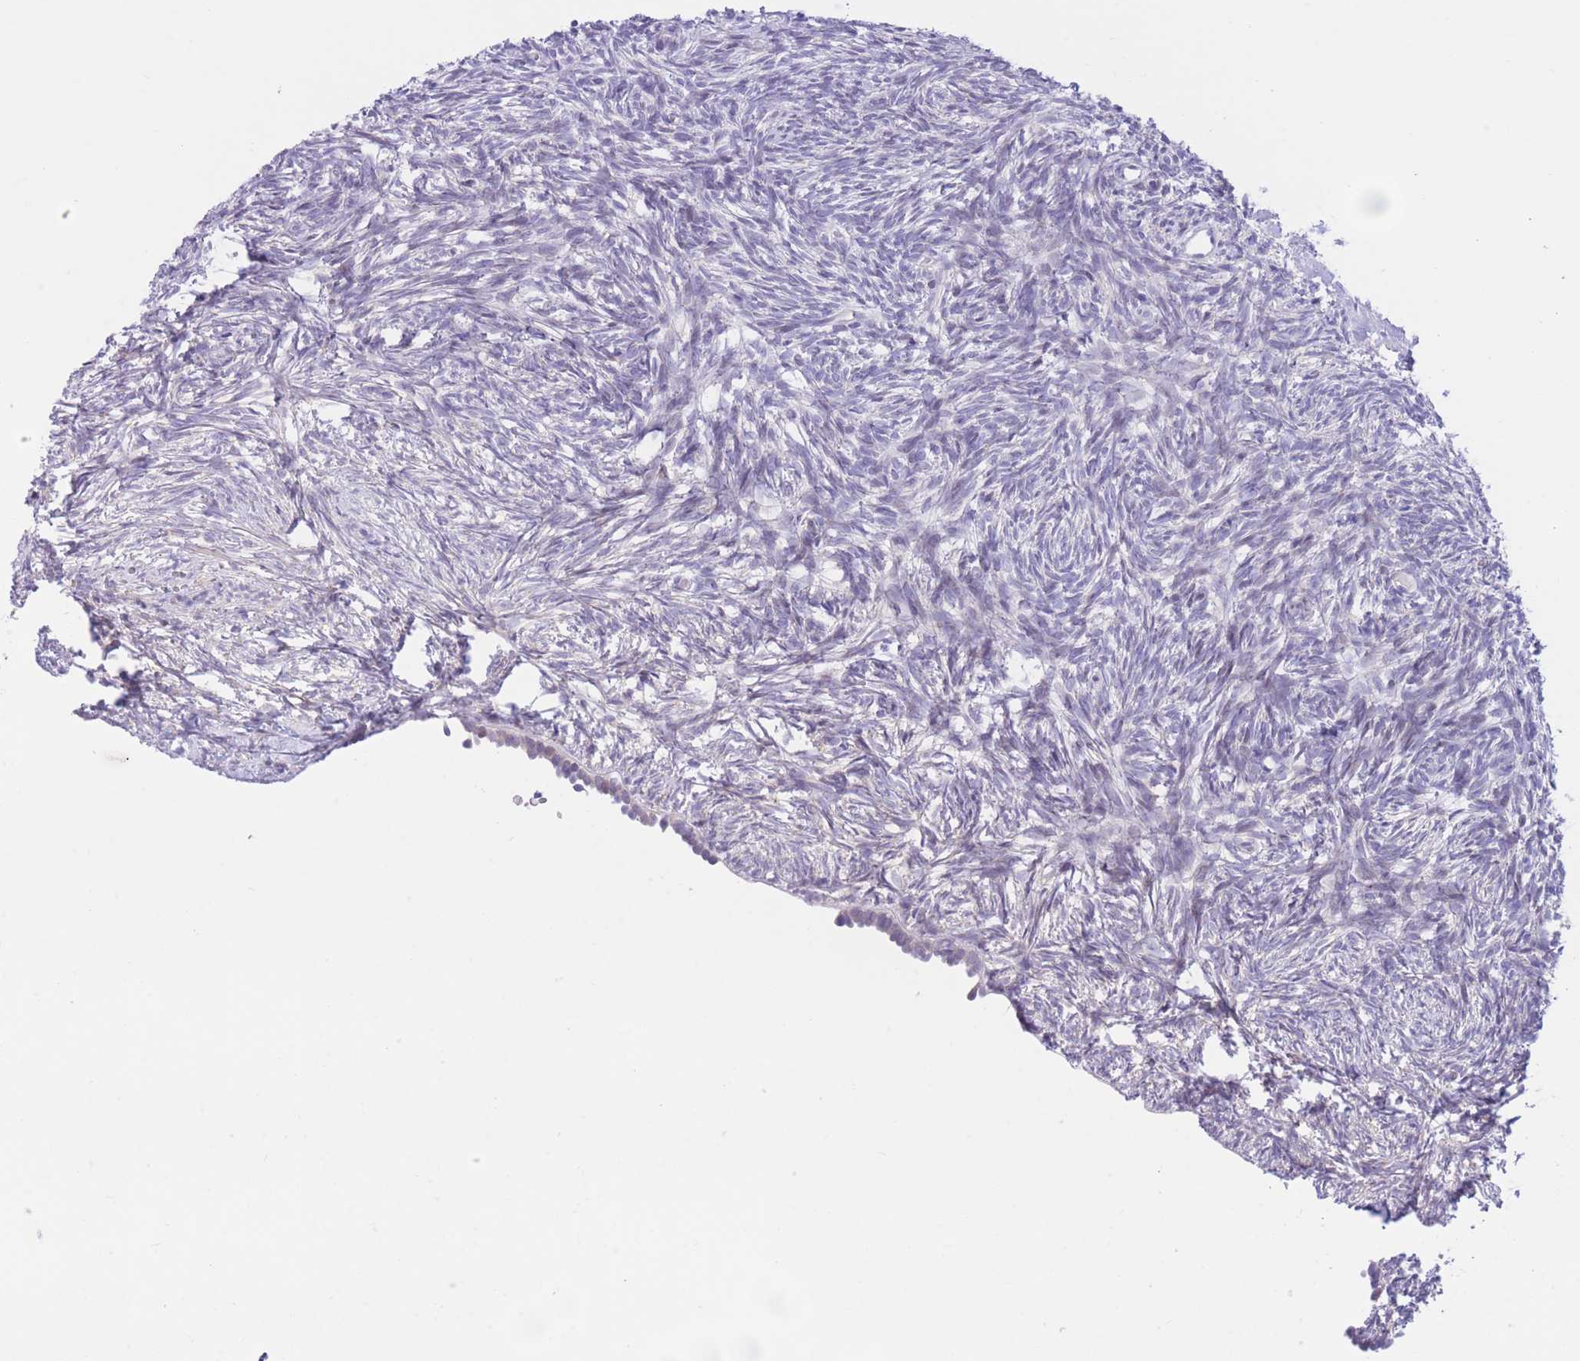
{"staining": {"intensity": "negative", "quantity": "none", "location": "none"}, "tissue": "ovary", "cell_type": "Ovarian stroma cells", "image_type": "normal", "snomed": [{"axis": "morphology", "description": "Normal tissue, NOS"}, {"axis": "topography", "description": "Ovary"}], "caption": "Immunohistochemistry (IHC) micrograph of benign ovary: human ovary stained with DAB (3,3'-diaminobenzidine) exhibits no significant protein expression in ovarian stroma cells. The staining is performed using DAB brown chromogen with nuclei counter-stained in using hematoxylin.", "gene": "RPL39L", "patient": {"sex": "female", "age": 51}}